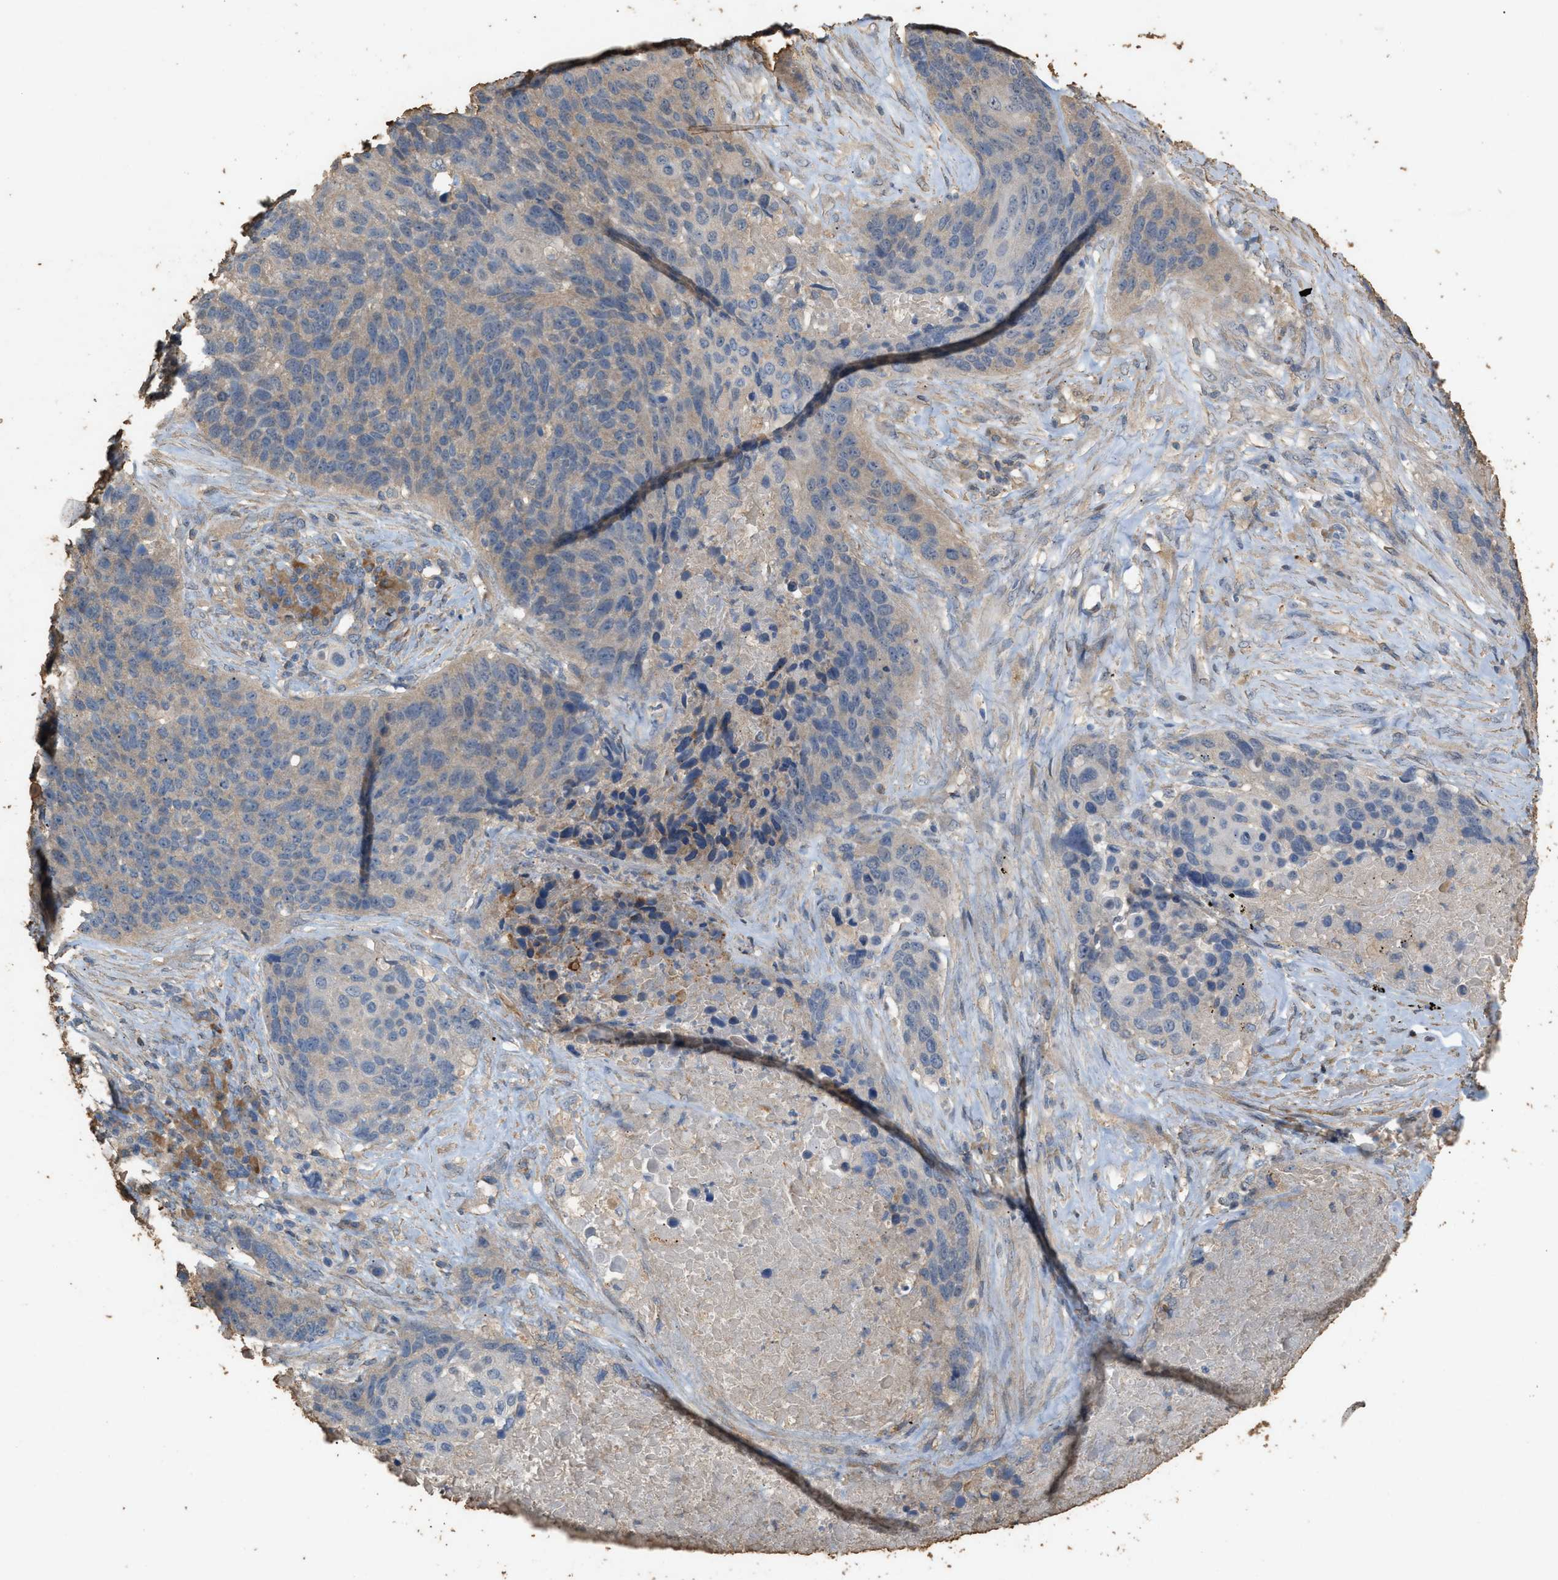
{"staining": {"intensity": "negative", "quantity": "none", "location": "none"}, "tissue": "lung cancer", "cell_type": "Tumor cells", "image_type": "cancer", "snomed": [{"axis": "morphology", "description": "Squamous cell carcinoma, NOS"}, {"axis": "topography", "description": "Lung"}], "caption": "Tumor cells are negative for brown protein staining in lung cancer.", "gene": "DCAF7", "patient": {"sex": "male", "age": 66}}